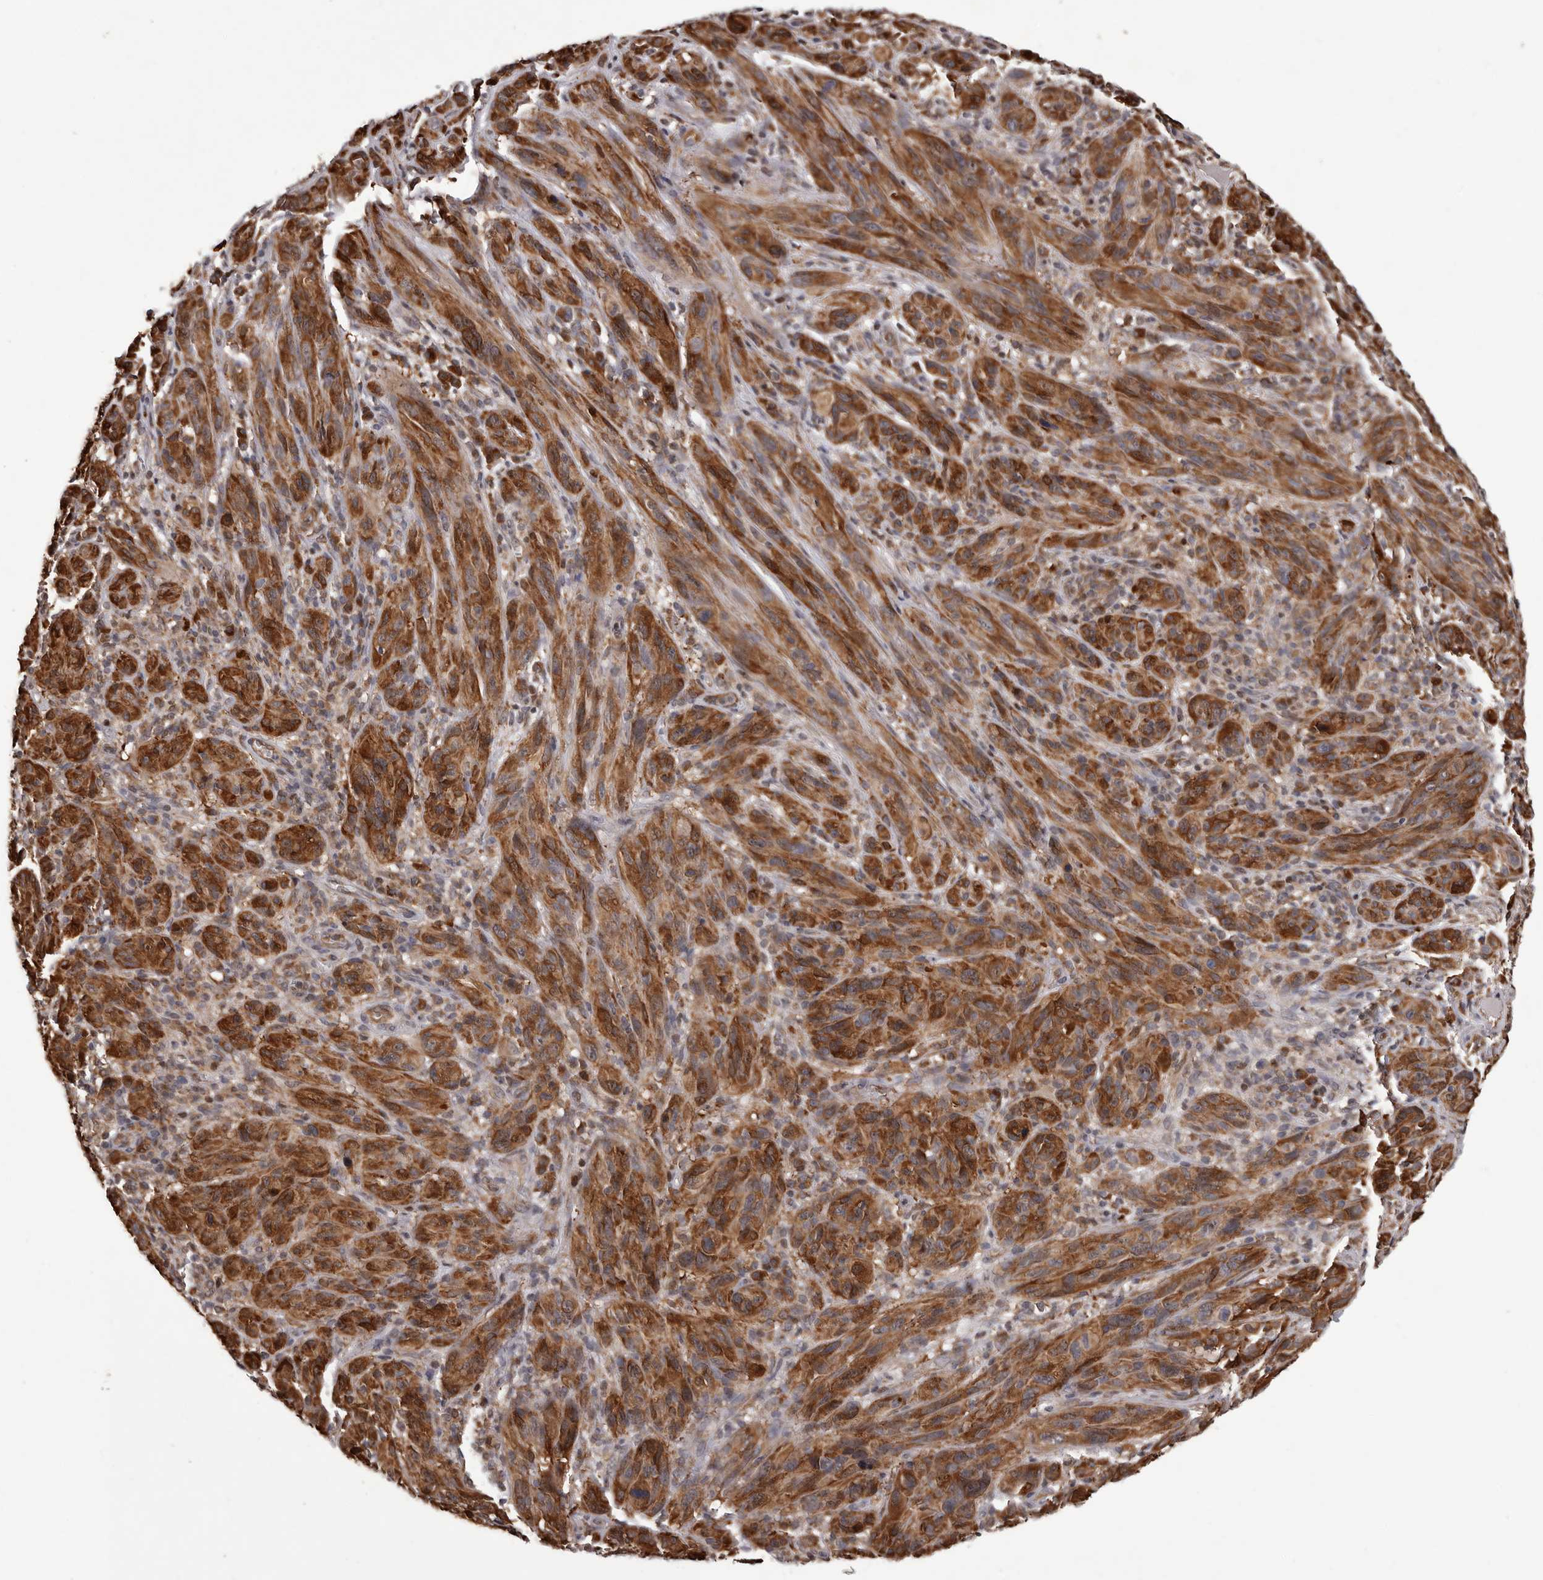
{"staining": {"intensity": "strong", "quantity": ">75%", "location": "cytoplasmic/membranous"}, "tissue": "melanoma", "cell_type": "Tumor cells", "image_type": "cancer", "snomed": [{"axis": "morphology", "description": "Malignant melanoma, NOS"}, {"axis": "topography", "description": "Skin of head"}], "caption": "IHC photomicrograph of neoplastic tissue: human malignant melanoma stained using IHC demonstrates high levels of strong protein expression localized specifically in the cytoplasmic/membranous of tumor cells, appearing as a cytoplasmic/membranous brown color.", "gene": "GADD45B", "patient": {"sex": "male", "age": 96}}